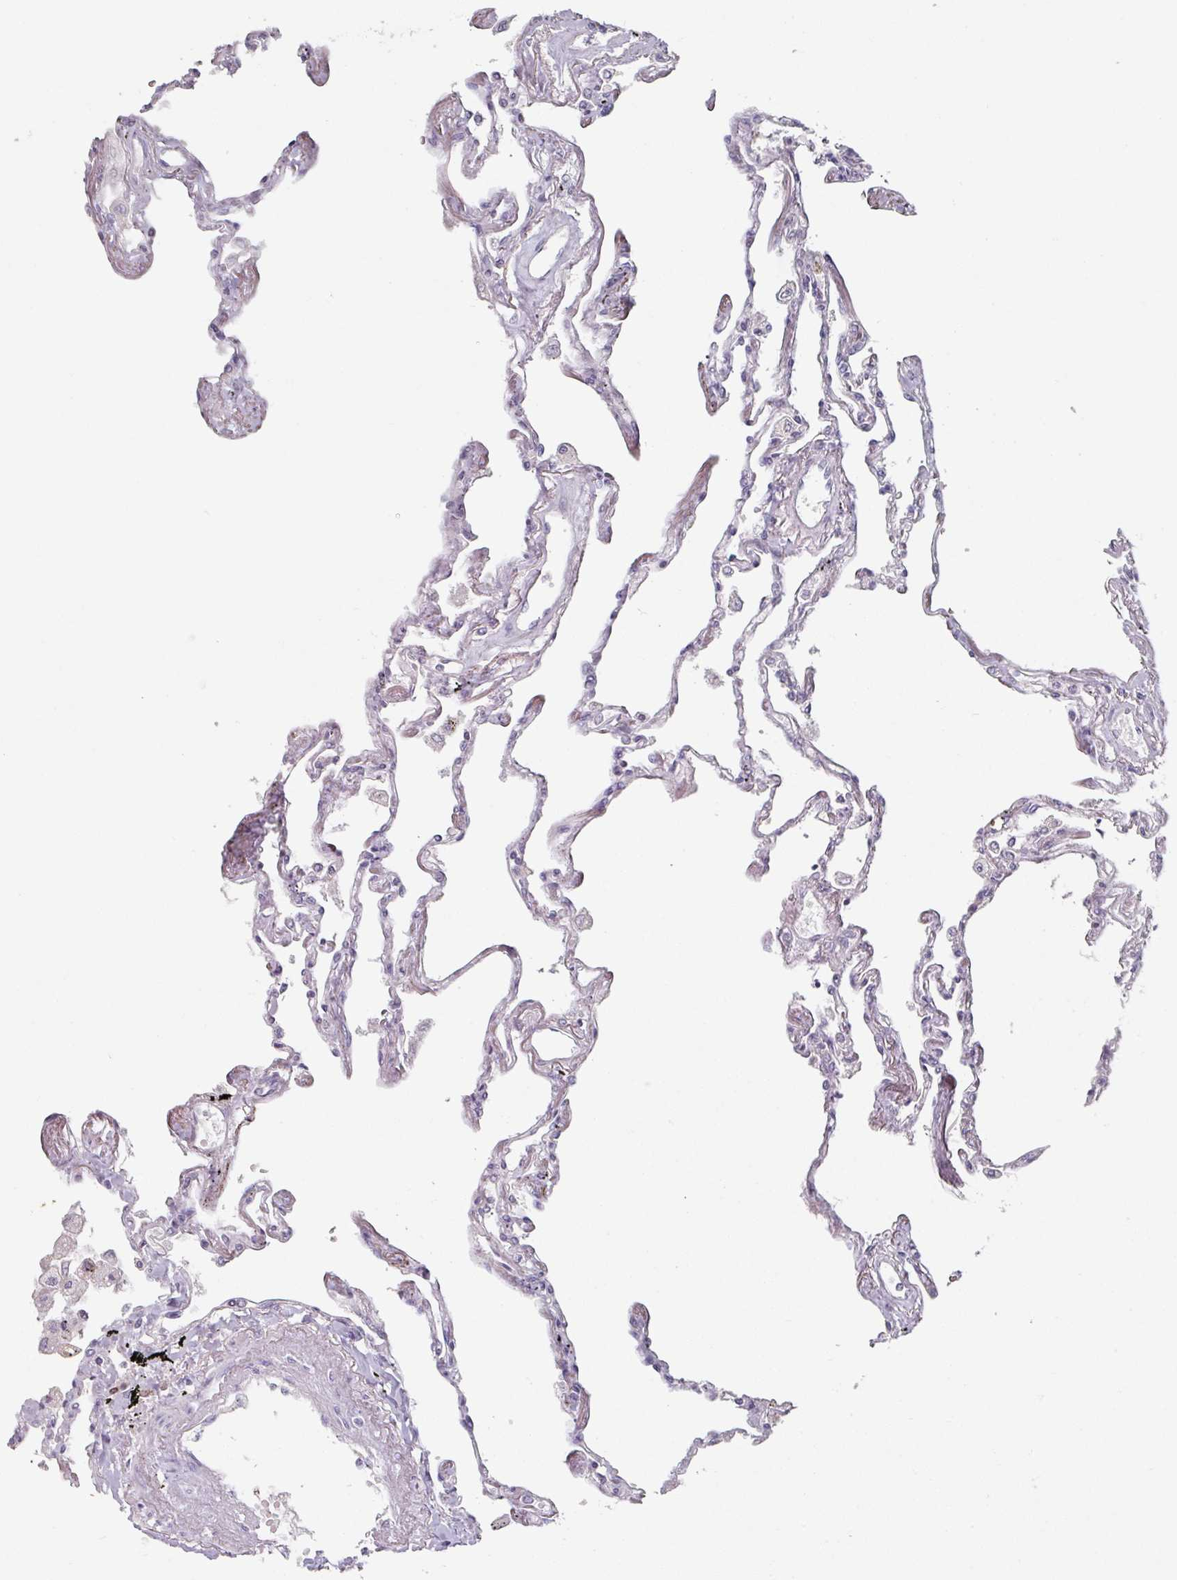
{"staining": {"intensity": "negative", "quantity": "none", "location": "none"}, "tissue": "lung", "cell_type": "Alveolar cells", "image_type": "normal", "snomed": [{"axis": "morphology", "description": "Normal tissue, NOS"}, {"axis": "topography", "description": "Lung"}], "caption": "Human lung stained for a protein using immunohistochemistry (IHC) demonstrates no positivity in alveolar cells.", "gene": "ZBTB6", "patient": {"sex": "female", "age": 67}}